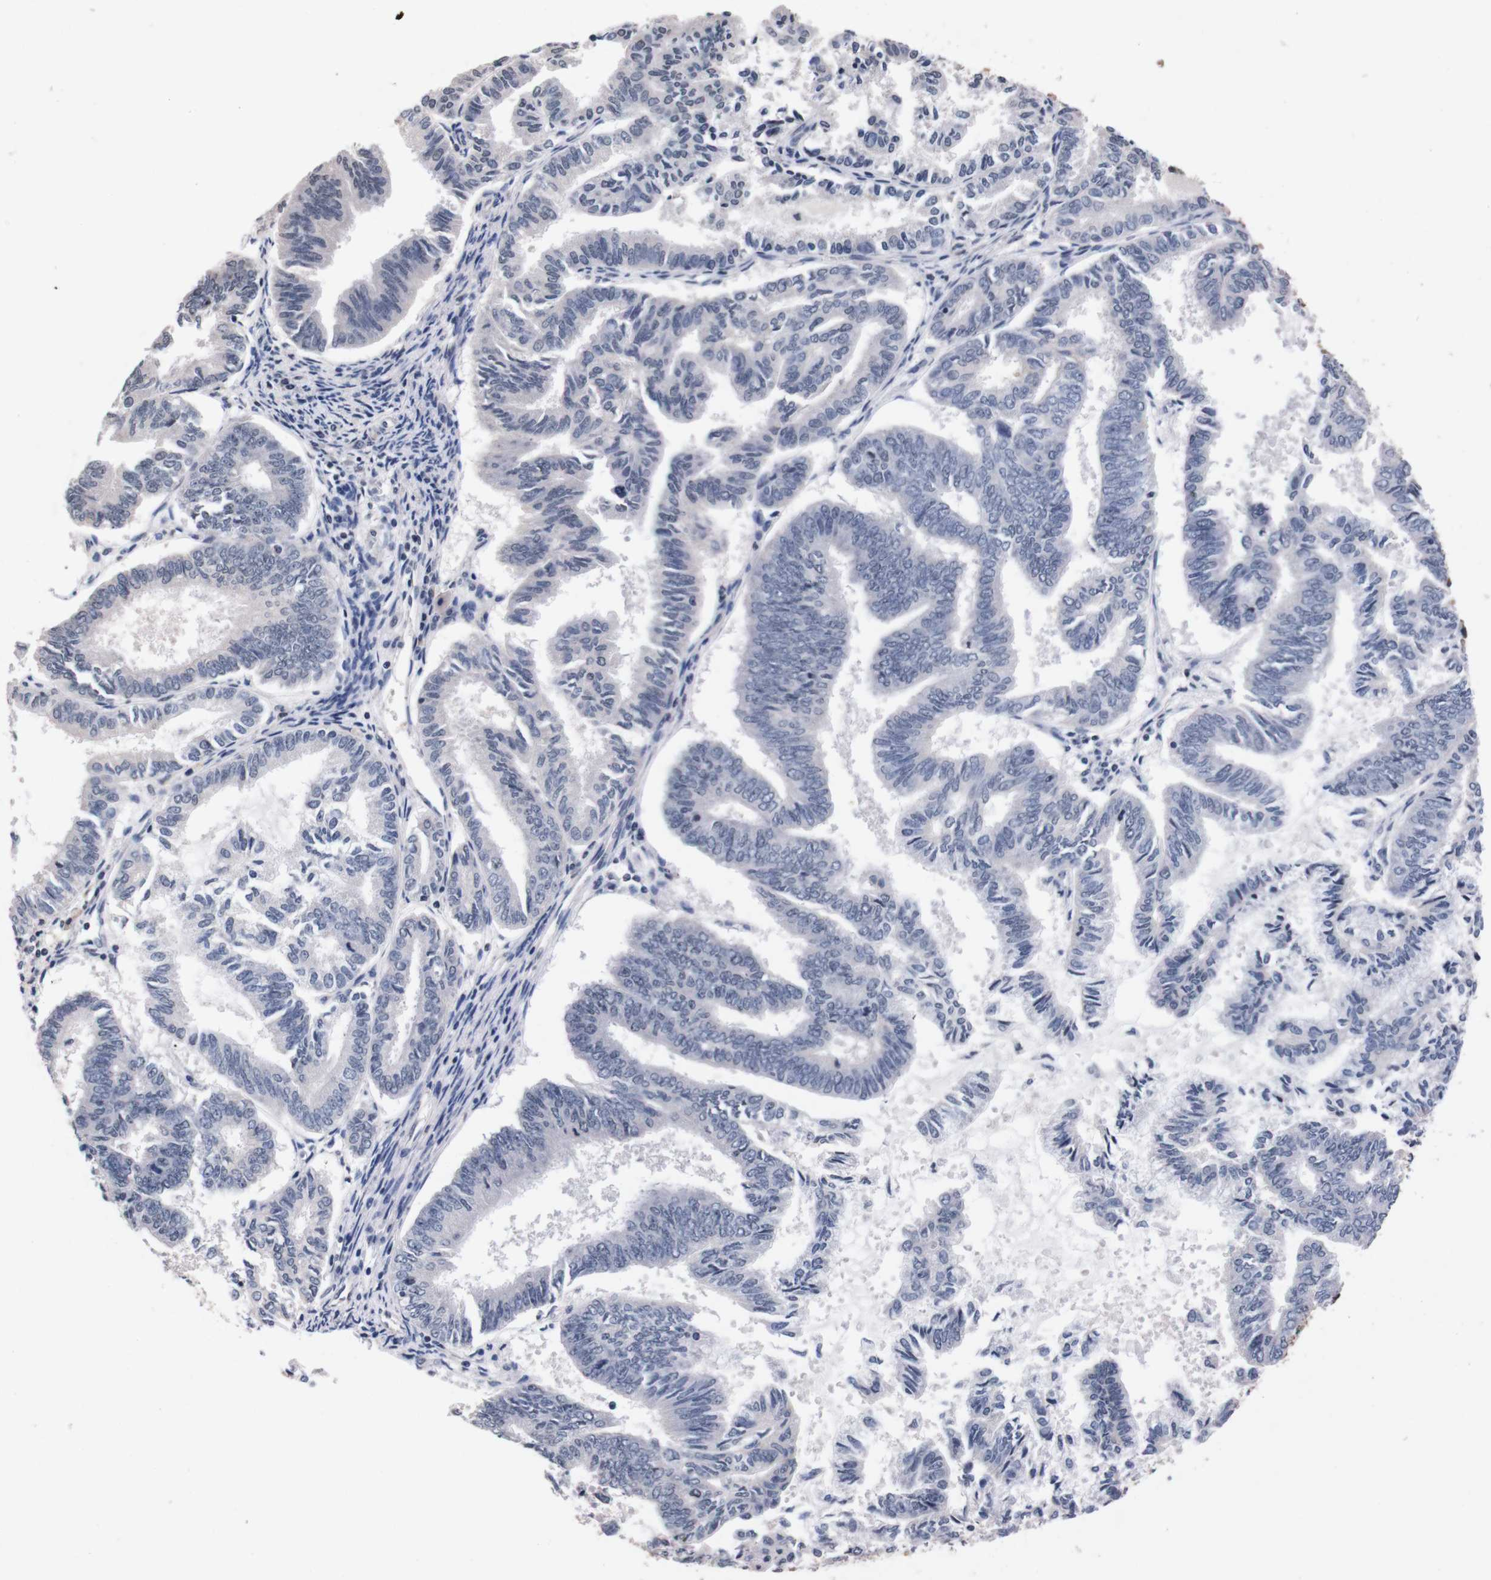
{"staining": {"intensity": "negative", "quantity": "none", "location": "none"}, "tissue": "endometrial cancer", "cell_type": "Tumor cells", "image_type": "cancer", "snomed": [{"axis": "morphology", "description": "Adenocarcinoma, NOS"}, {"axis": "topography", "description": "Endometrium"}], "caption": "A high-resolution photomicrograph shows immunohistochemistry (IHC) staining of endometrial cancer, which reveals no significant staining in tumor cells.", "gene": "TNFRSF21", "patient": {"sex": "female", "age": 86}}